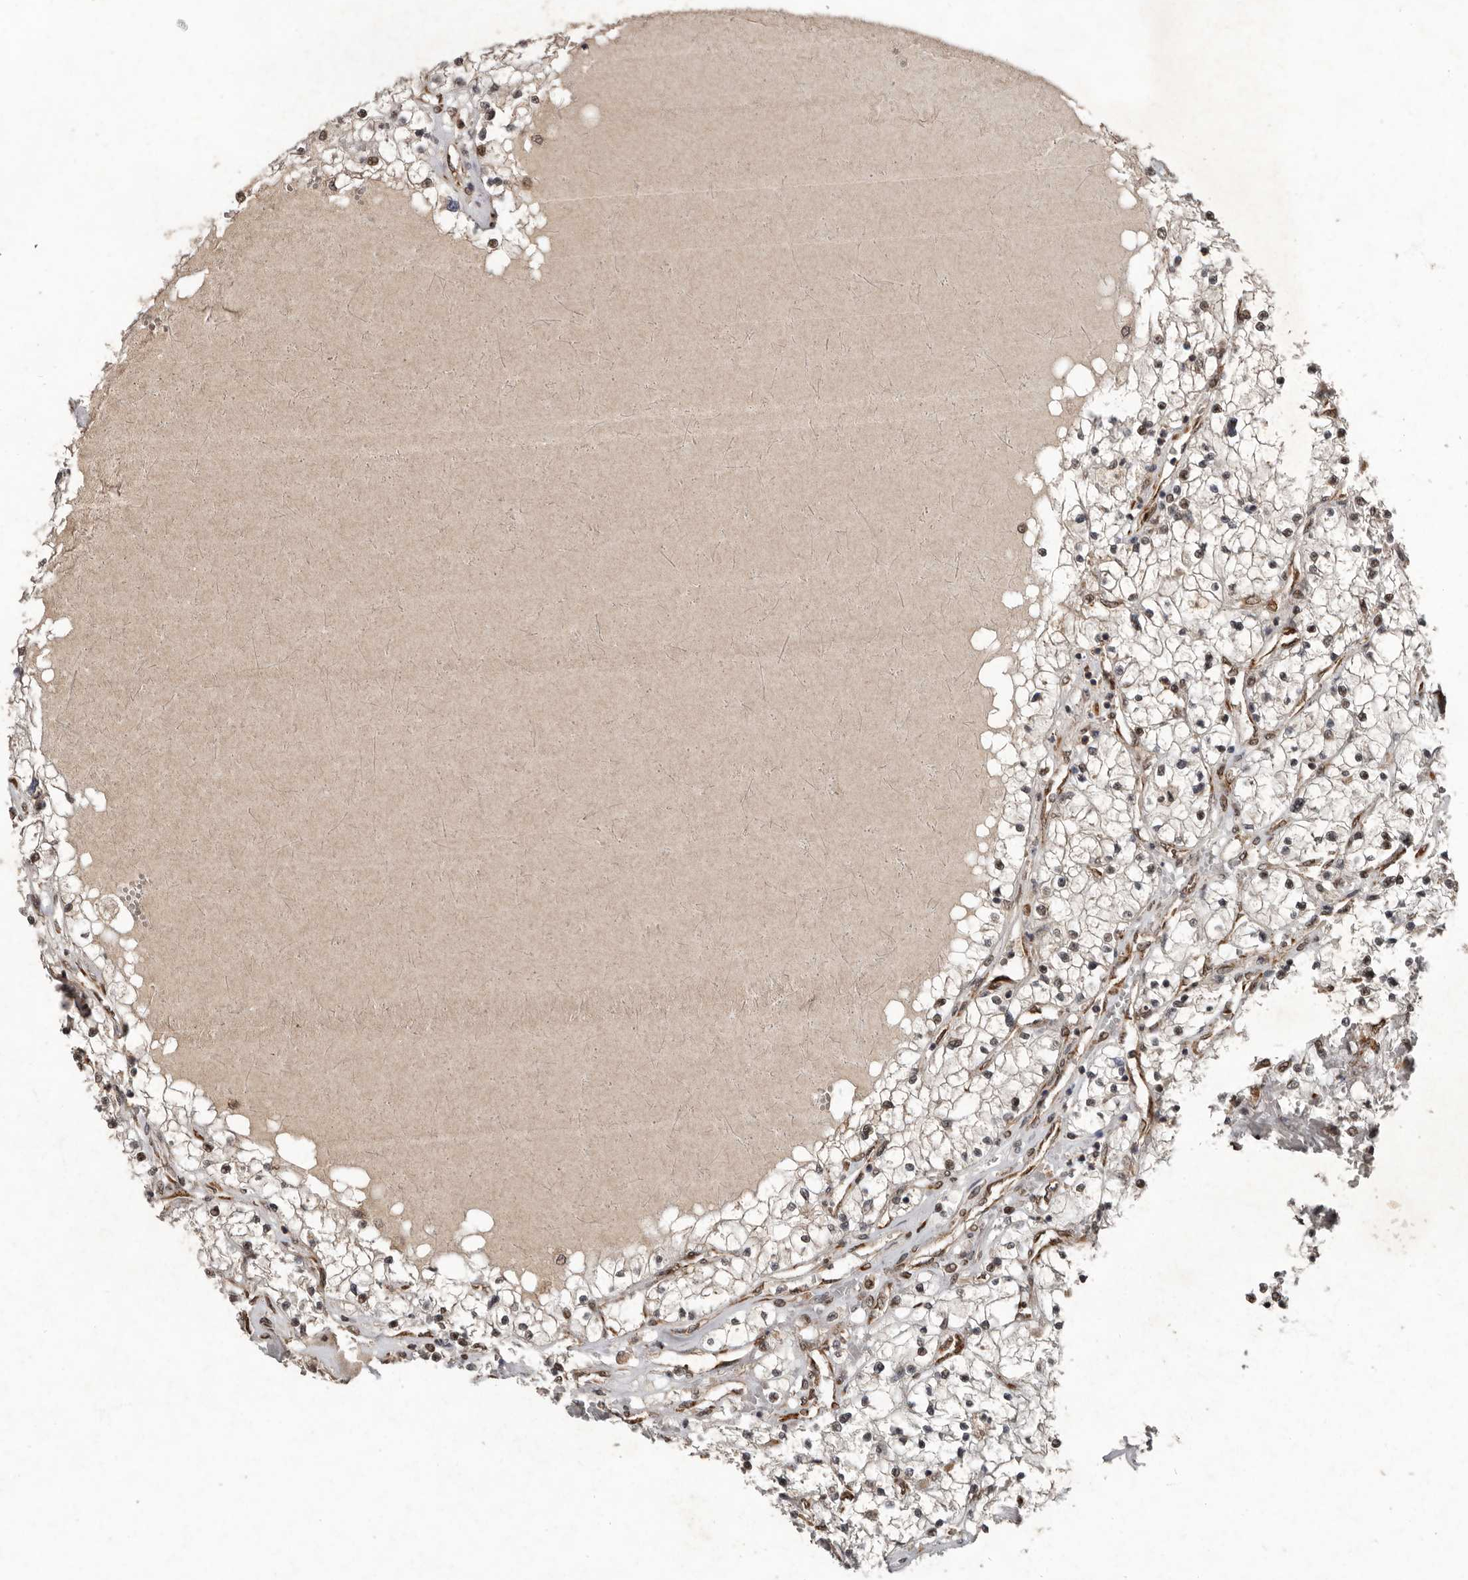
{"staining": {"intensity": "weak", "quantity": "25%-75%", "location": "cytoplasmic/membranous,nuclear"}, "tissue": "renal cancer", "cell_type": "Tumor cells", "image_type": "cancer", "snomed": [{"axis": "morphology", "description": "Normal tissue, NOS"}, {"axis": "morphology", "description": "Adenocarcinoma, NOS"}, {"axis": "topography", "description": "Kidney"}], "caption": "This image displays immunohistochemistry staining of adenocarcinoma (renal), with low weak cytoplasmic/membranous and nuclear positivity in about 25%-75% of tumor cells.", "gene": "LRGUK", "patient": {"sex": "male", "age": 68}}